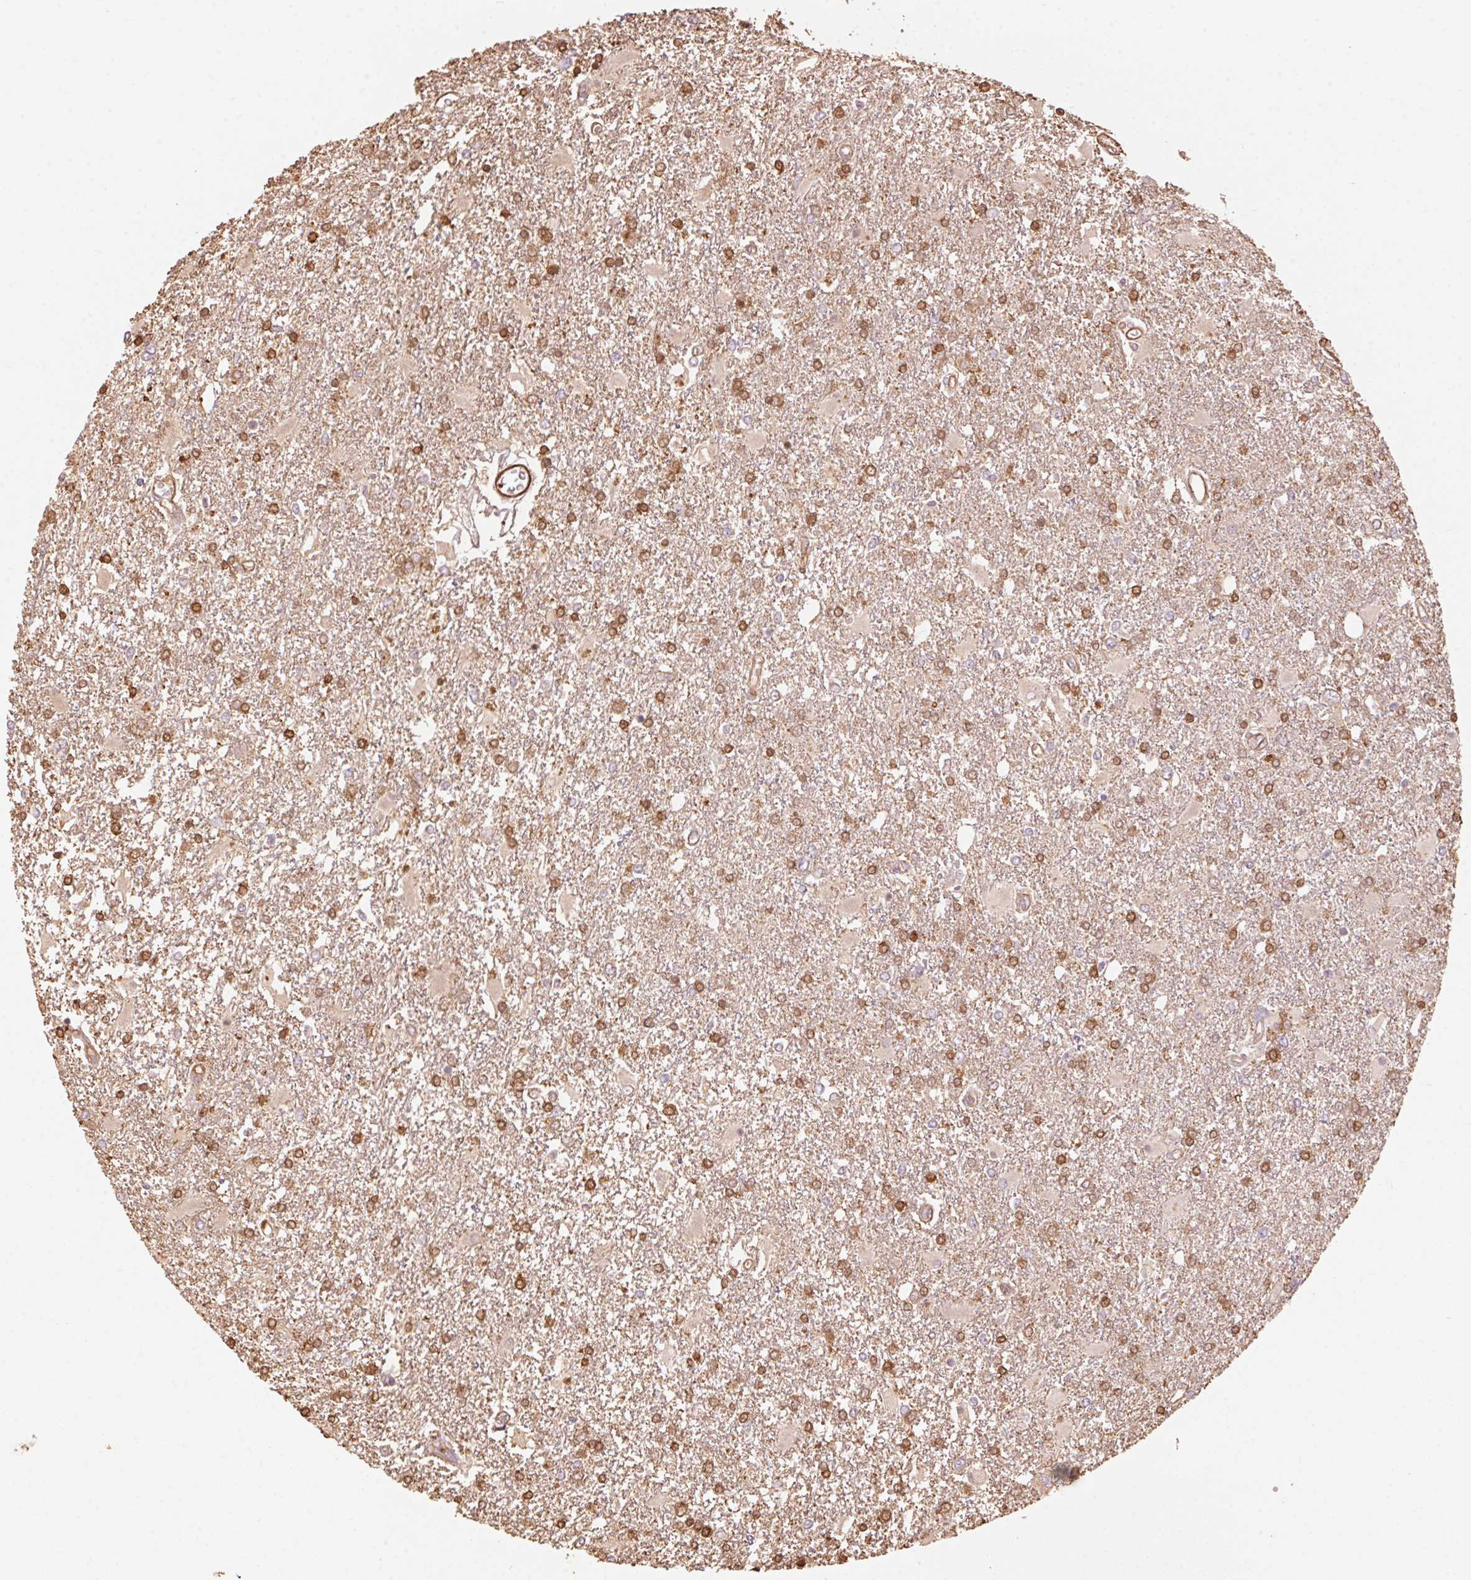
{"staining": {"intensity": "moderate", "quantity": ">75%", "location": "cytoplasmic/membranous,nuclear"}, "tissue": "glioma", "cell_type": "Tumor cells", "image_type": "cancer", "snomed": [{"axis": "morphology", "description": "Glioma, malignant, High grade"}, {"axis": "topography", "description": "Cerebral cortex"}], "caption": "Protein analysis of glioma tissue demonstrates moderate cytoplasmic/membranous and nuclear expression in about >75% of tumor cells. The staining is performed using DAB (3,3'-diaminobenzidine) brown chromogen to label protein expression. The nuclei are counter-stained blue using hematoxylin.", "gene": "QDPR", "patient": {"sex": "male", "age": 79}}